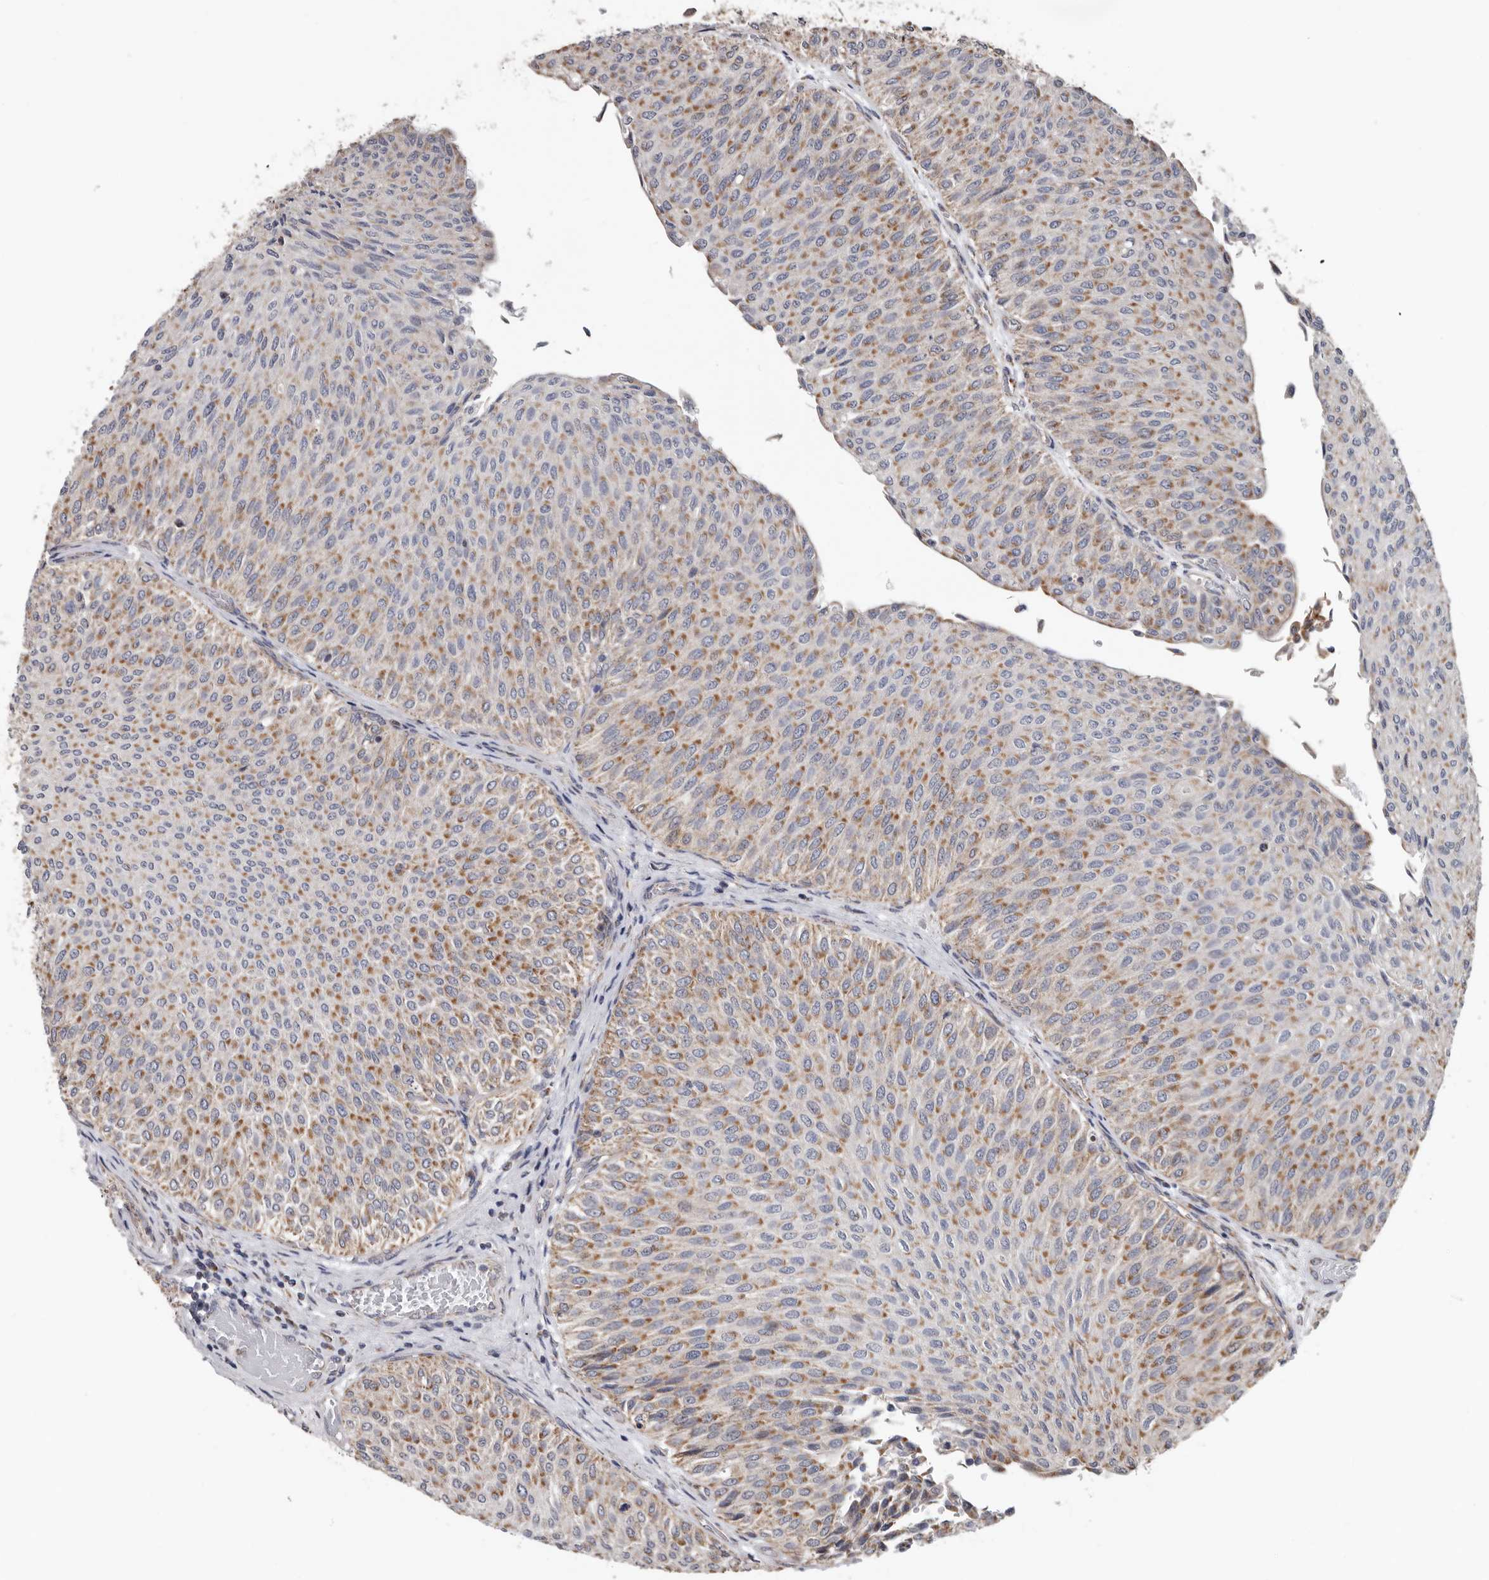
{"staining": {"intensity": "moderate", "quantity": ">75%", "location": "cytoplasmic/membranous"}, "tissue": "urothelial cancer", "cell_type": "Tumor cells", "image_type": "cancer", "snomed": [{"axis": "morphology", "description": "Urothelial carcinoma, Low grade"}, {"axis": "topography", "description": "Urinary bladder"}], "caption": "A brown stain labels moderate cytoplasmic/membranous expression of a protein in human urothelial carcinoma (low-grade) tumor cells.", "gene": "MRPL18", "patient": {"sex": "male", "age": 78}}